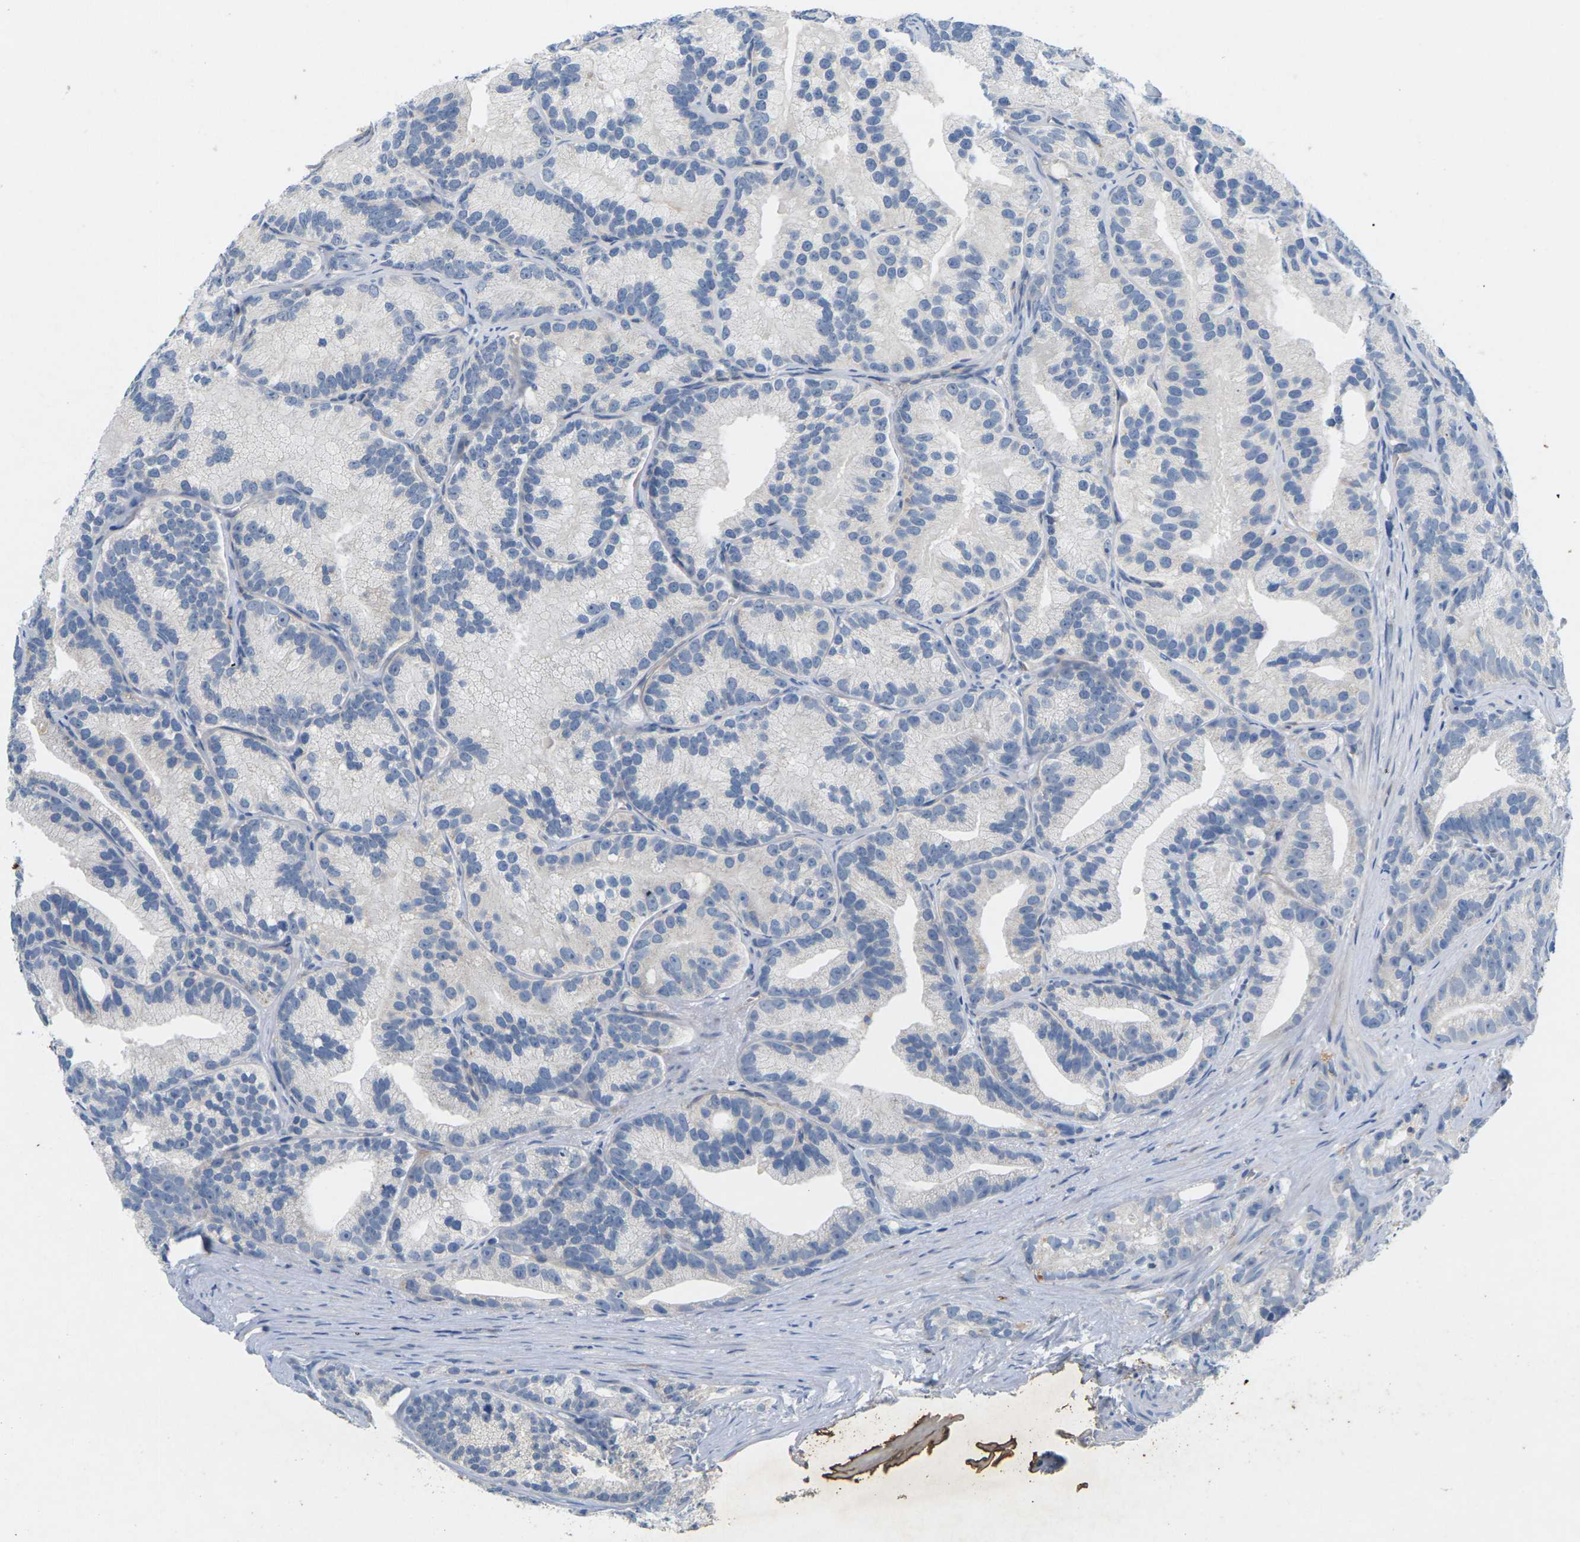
{"staining": {"intensity": "negative", "quantity": "none", "location": "none"}, "tissue": "prostate cancer", "cell_type": "Tumor cells", "image_type": "cancer", "snomed": [{"axis": "morphology", "description": "Adenocarcinoma, Low grade"}, {"axis": "topography", "description": "Prostate"}], "caption": "Photomicrograph shows no protein expression in tumor cells of adenocarcinoma (low-grade) (prostate) tissue.", "gene": "ITGA5", "patient": {"sex": "male", "age": 89}}